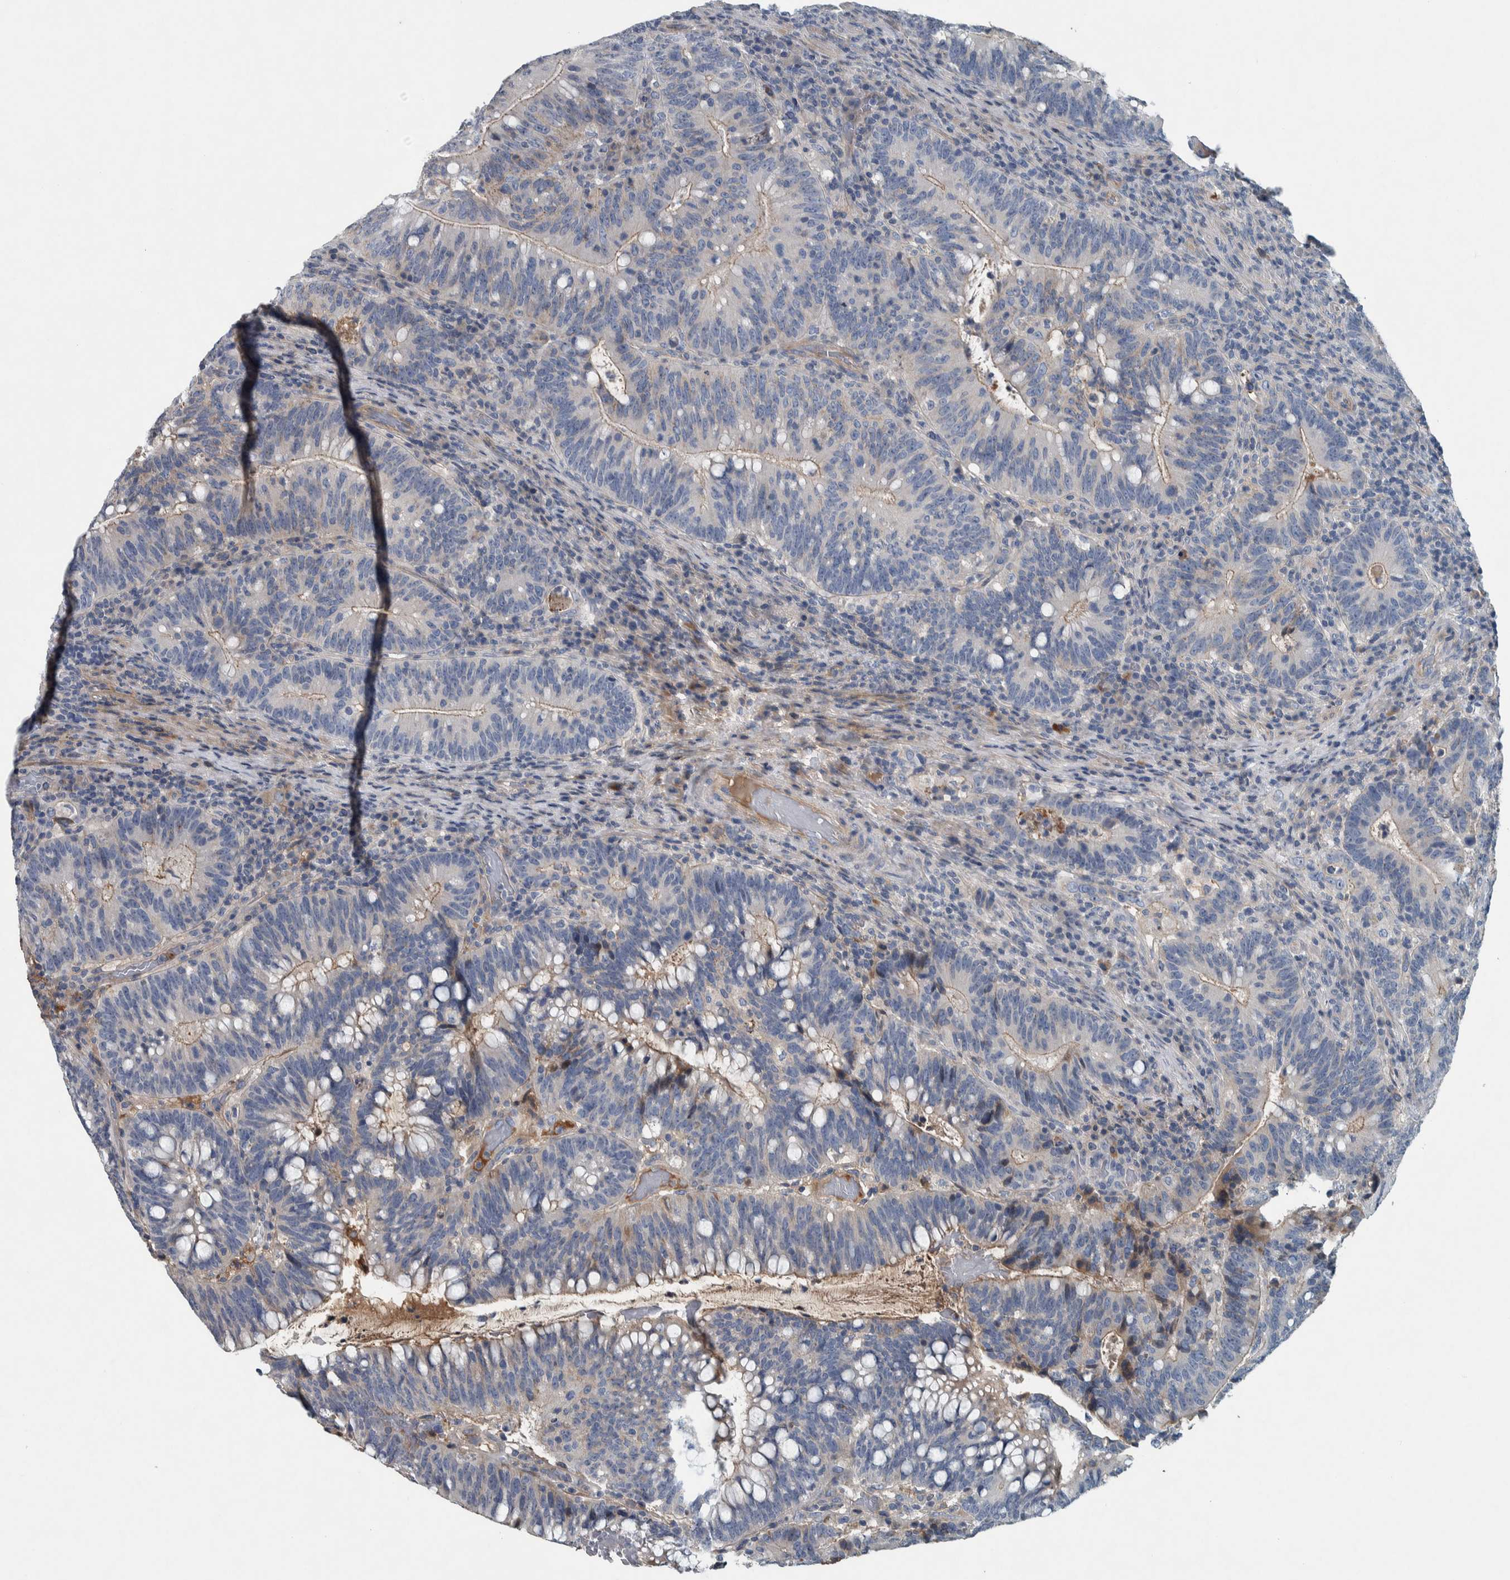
{"staining": {"intensity": "weak", "quantity": "<25%", "location": "cytoplasmic/membranous"}, "tissue": "colorectal cancer", "cell_type": "Tumor cells", "image_type": "cancer", "snomed": [{"axis": "morphology", "description": "Adenocarcinoma, NOS"}, {"axis": "topography", "description": "Colon"}], "caption": "Tumor cells show no significant staining in adenocarcinoma (colorectal).", "gene": "SERPINC1", "patient": {"sex": "female", "age": 66}}